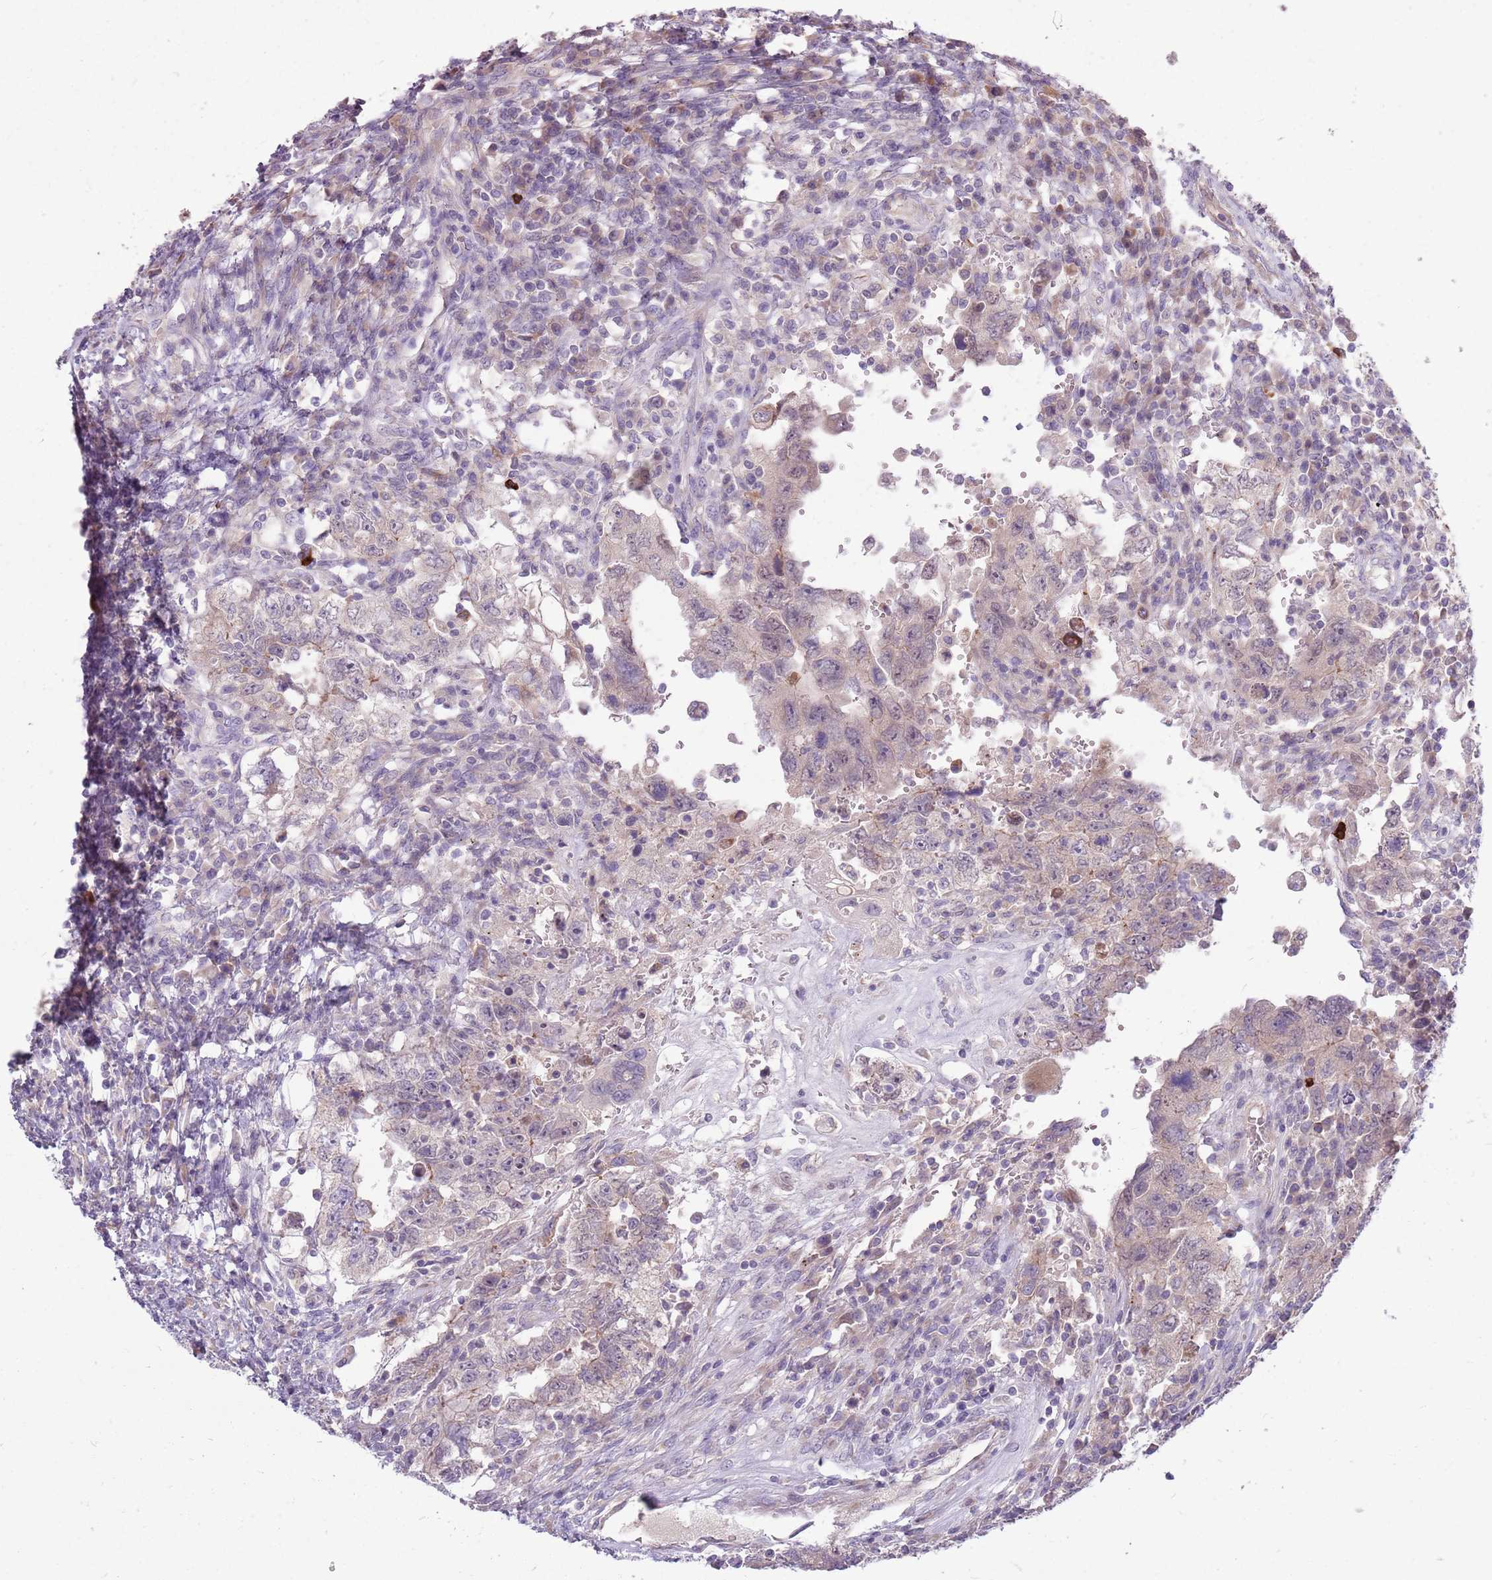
{"staining": {"intensity": "negative", "quantity": "none", "location": "none"}, "tissue": "testis cancer", "cell_type": "Tumor cells", "image_type": "cancer", "snomed": [{"axis": "morphology", "description": "Carcinoma, Embryonal, NOS"}, {"axis": "topography", "description": "Testis"}], "caption": "Immunohistochemical staining of human embryonal carcinoma (testis) displays no significant positivity in tumor cells.", "gene": "PPP1R27", "patient": {"sex": "male", "age": 26}}